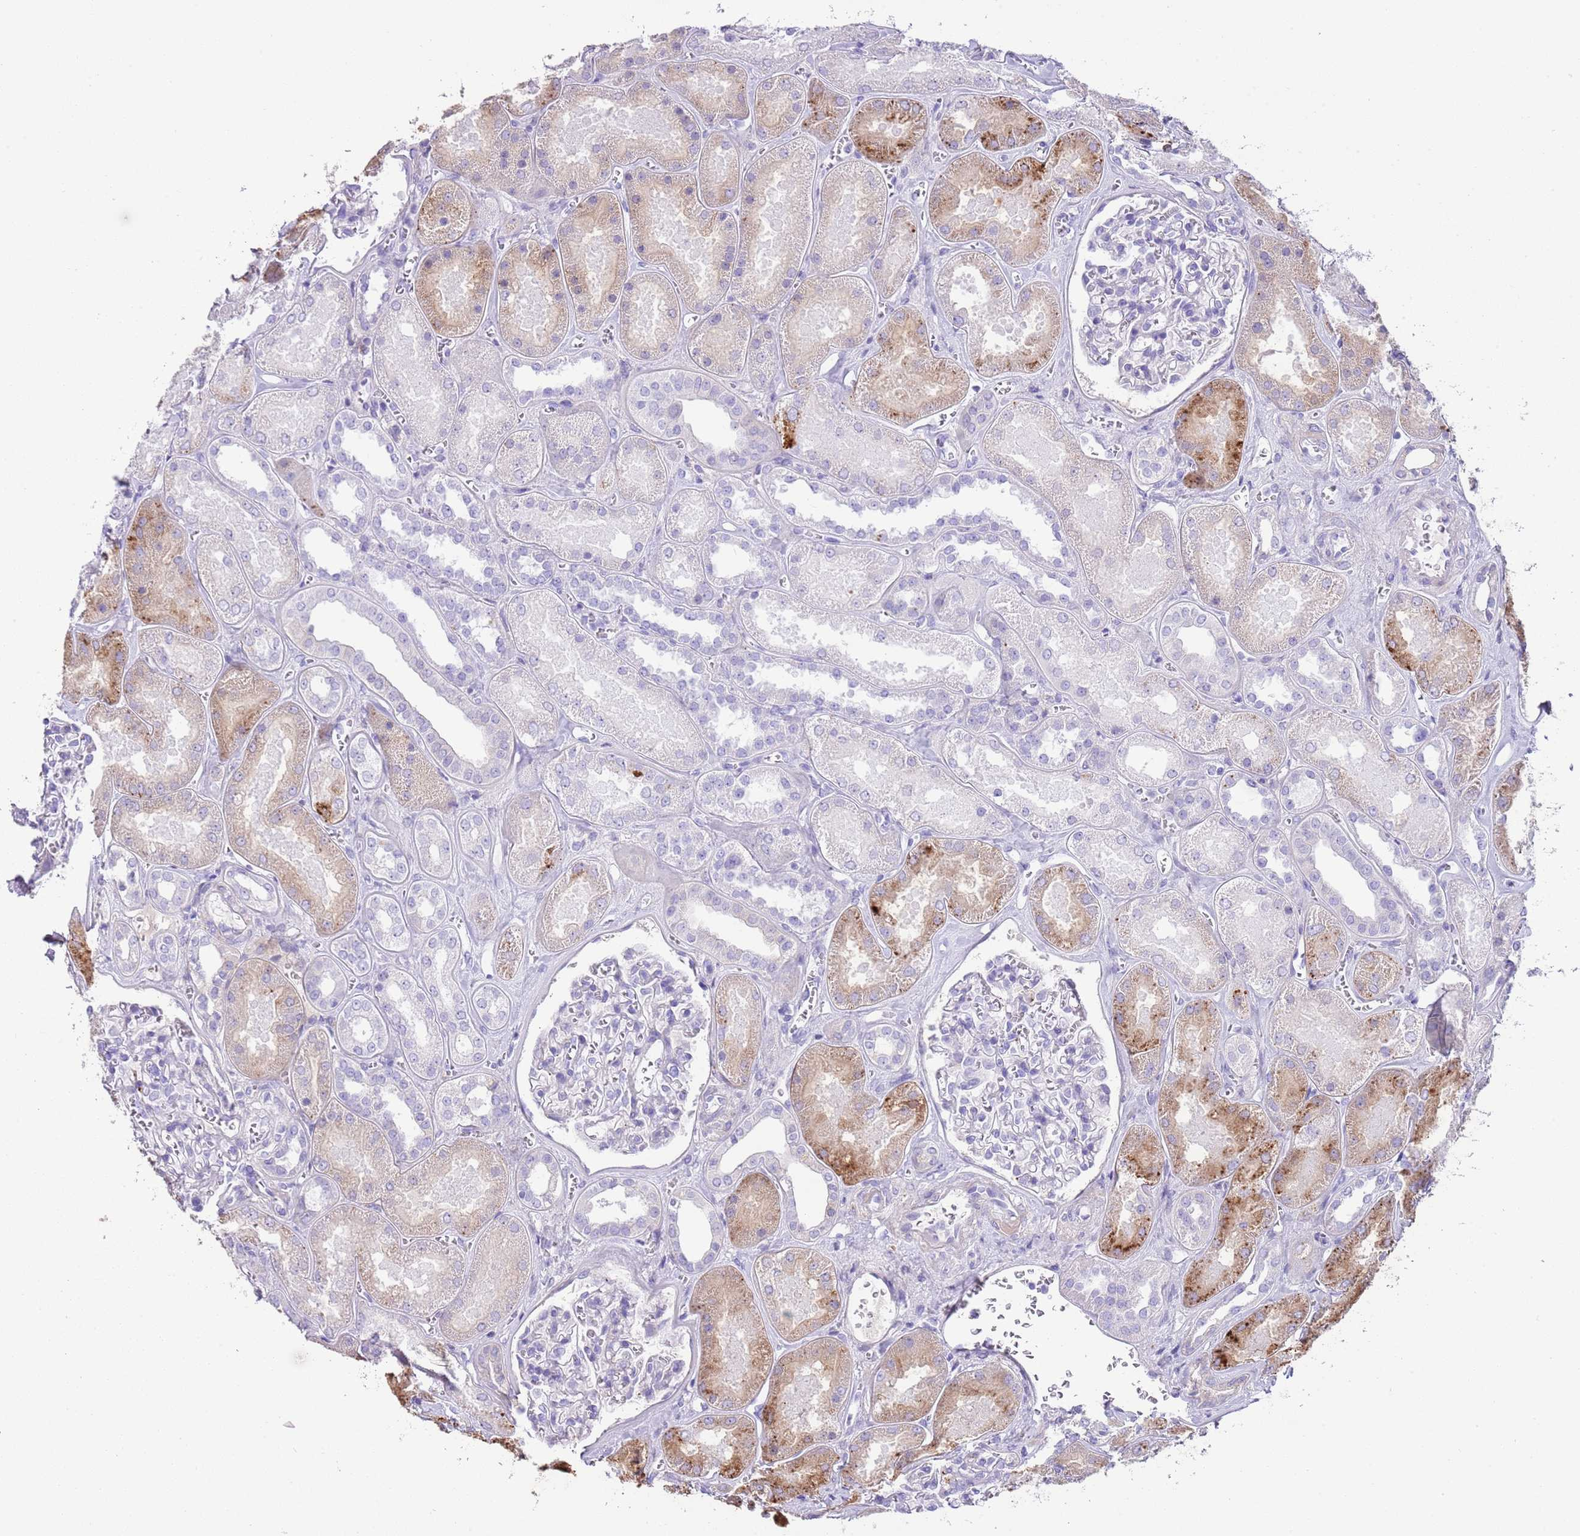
{"staining": {"intensity": "negative", "quantity": "none", "location": "none"}, "tissue": "kidney", "cell_type": "Cells in glomeruli", "image_type": "normal", "snomed": [{"axis": "morphology", "description": "Normal tissue, NOS"}, {"axis": "morphology", "description": "Adenocarcinoma, NOS"}, {"axis": "topography", "description": "Kidney"}], "caption": "This is an immunohistochemistry (IHC) photomicrograph of normal human kidney. There is no positivity in cells in glomeruli.", "gene": "ABHD17C", "patient": {"sex": "female", "age": 68}}